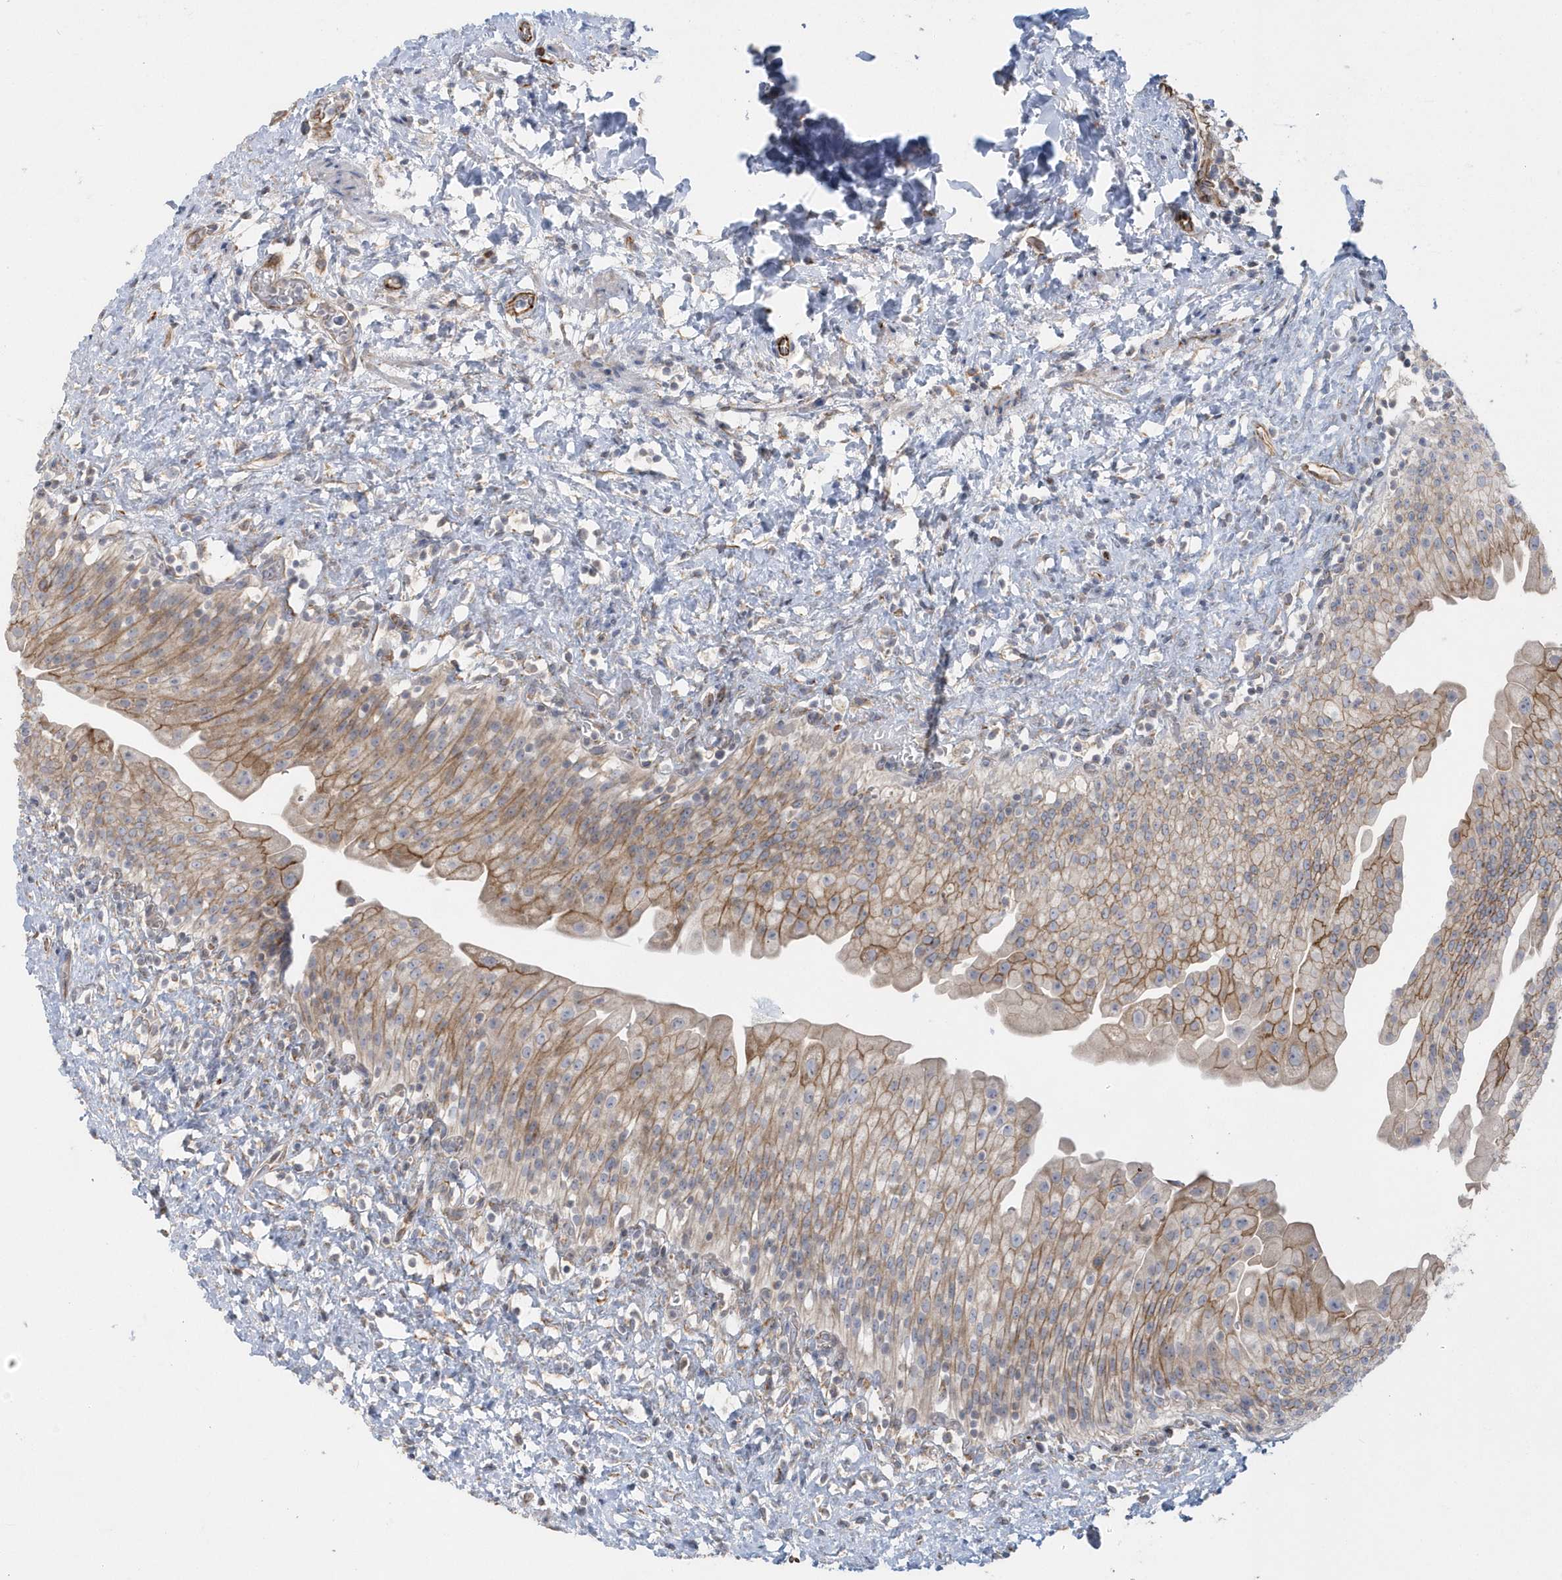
{"staining": {"intensity": "moderate", "quantity": "25%-75%", "location": "cytoplasmic/membranous"}, "tissue": "urinary bladder", "cell_type": "Urothelial cells", "image_type": "normal", "snomed": [{"axis": "morphology", "description": "Normal tissue, NOS"}, {"axis": "topography", "description": "Urinary bladder"}], "caption": "Benign urinary bladder reveals moderate cytoplasmic/membranous expression in about 25%-75% of urothelial cells.", "gene": "RAB17", "patient": {"sex": "female", "age": 27}}